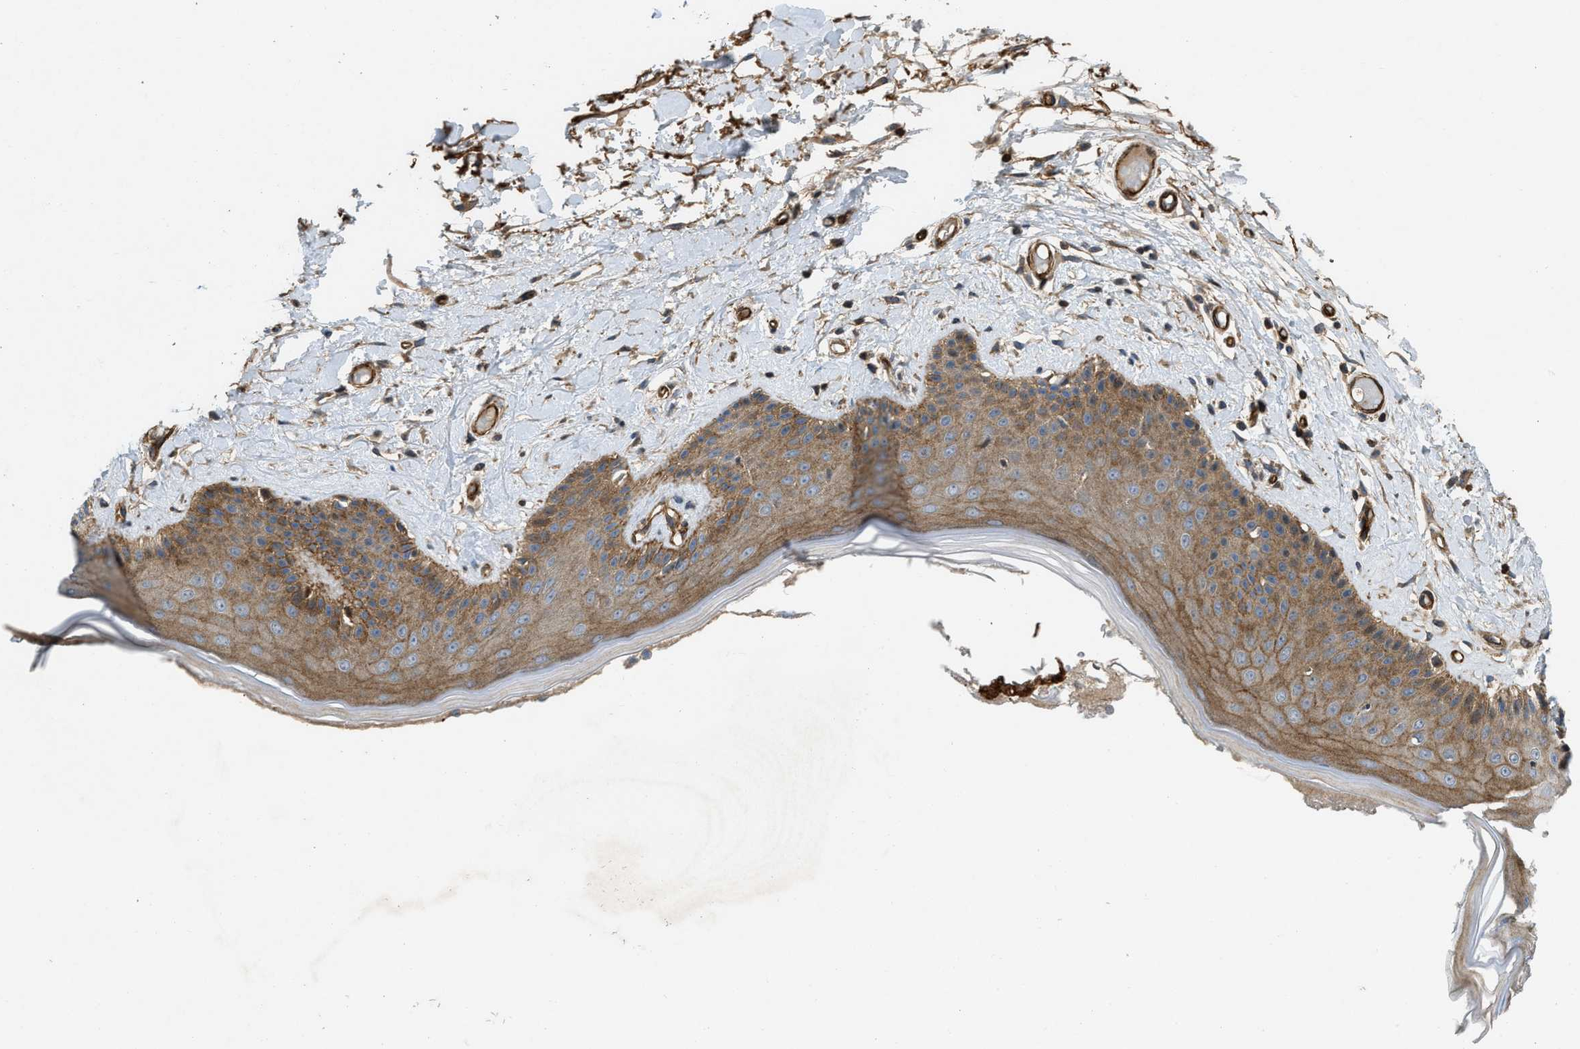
{"staining": {"intensity": "moderate", "quantity": ">75%", "location": "cytoplasmic/membranous"}, "tissue": "skin", "cell_type": "Epidermal cells", "image_type": "normal", "snomed": [{"axis": "morphology", "description": "Normal tissue, NOS"}, {"axis": "topography", "description": "Vulva"}], "caption": "Immunohistochemical staining of unremarkable skin exhibits moderate cytoplasmic/membranous protein positivity in approximately >75% of epidermal cells. The staining was performed using DAB (3,3'-diaminobenzidine), with brown indicating positive protein expression. Nuclei are stained blue with hematoxylin.", "gene": "NYNRIN", "patient": {"sex": "female", "age": 73}}